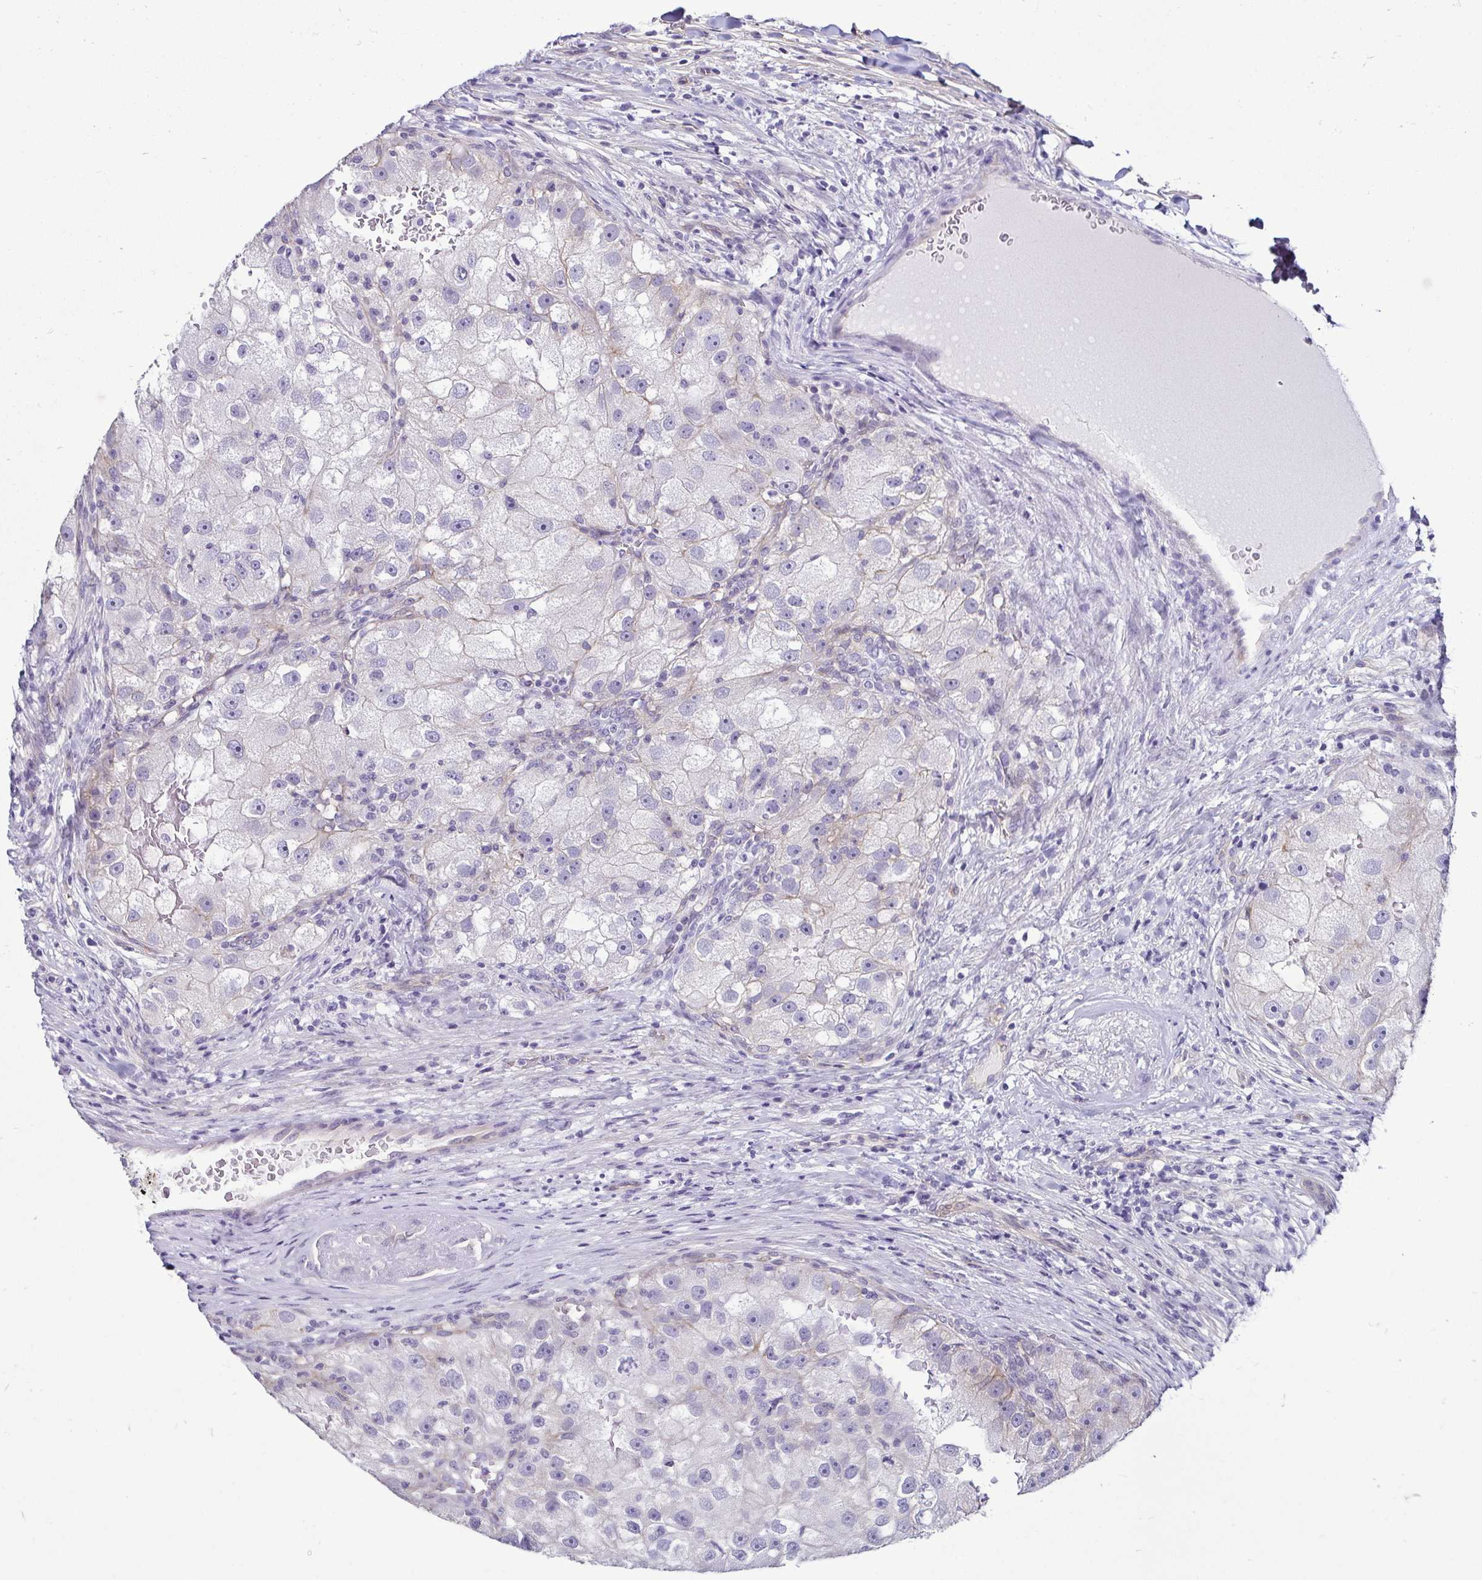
{"staining": {"intensity": "negative", "quantity": "none", "location": "none"}, "tissue": "renal cancer", "cell_type": "Tumor cells", "image_type": "cancer", "snomed": [{"axis": "morphology", "description": "Adenocarcinoma, NOS"}, {"axis": "topography", "description": "Kidney"}], "caption": "The immunohistochemistry photomicrograph has no significant staining in tumor cells of renal cancer tissue.", "gene": "CASP14", "patient": {"sex": "male", "age": 63}}